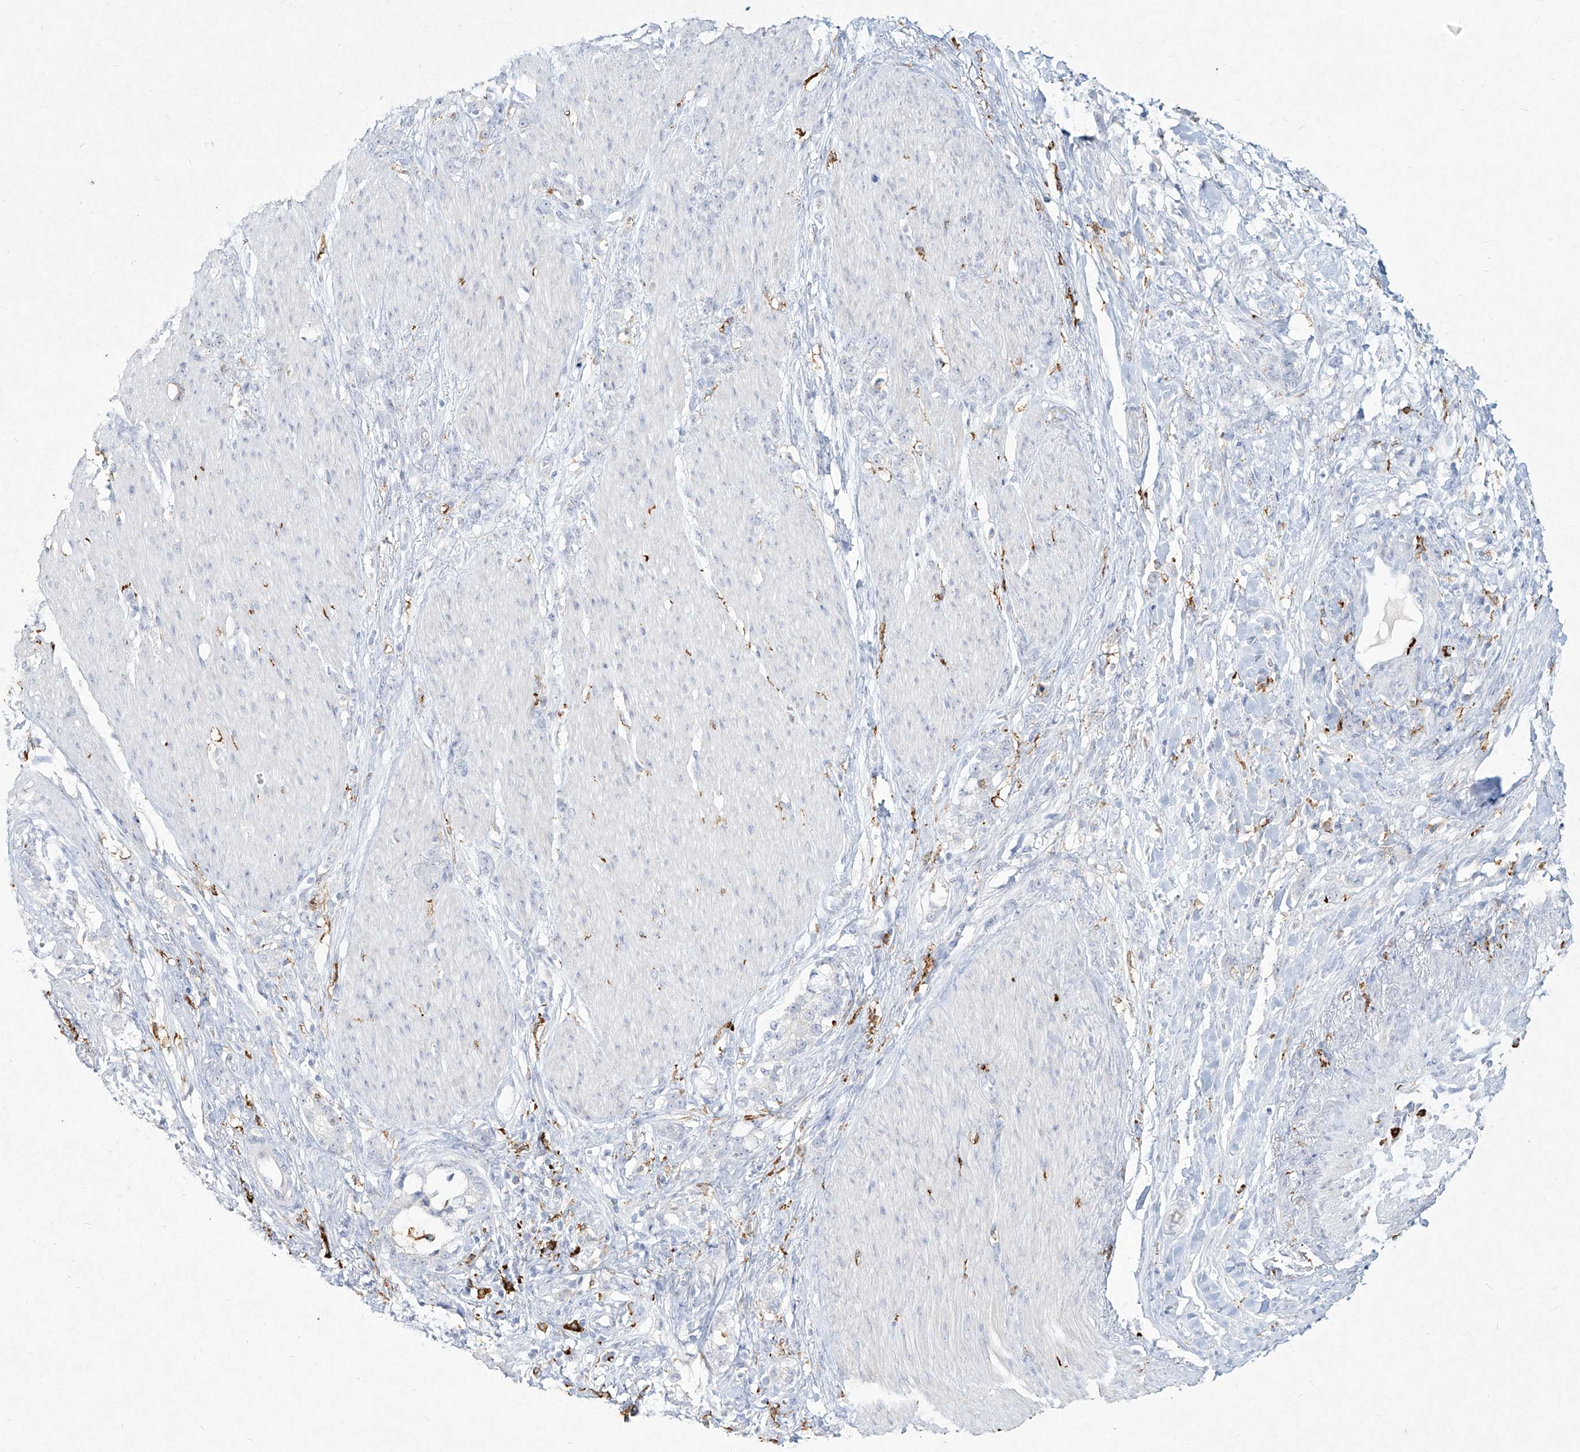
{"staining": {"intensity": "negative", "quantity": "none", "location": "none"}, "tissue": "stomach cancer", "cell_type": "Tumor cells", "image_type": "cancer", "snomed": [{"axis": "morphology", "description": "Adenocarcinoma, NOS"}, {"axis": "topography", "description": "Stomach, lower"}], "caption": "Immunohistochemistry of stomach adenocarcinoma reveals no expression in tumor cells.", "gene": "CD209", "patient": {"sex": "male", "age": 88}}